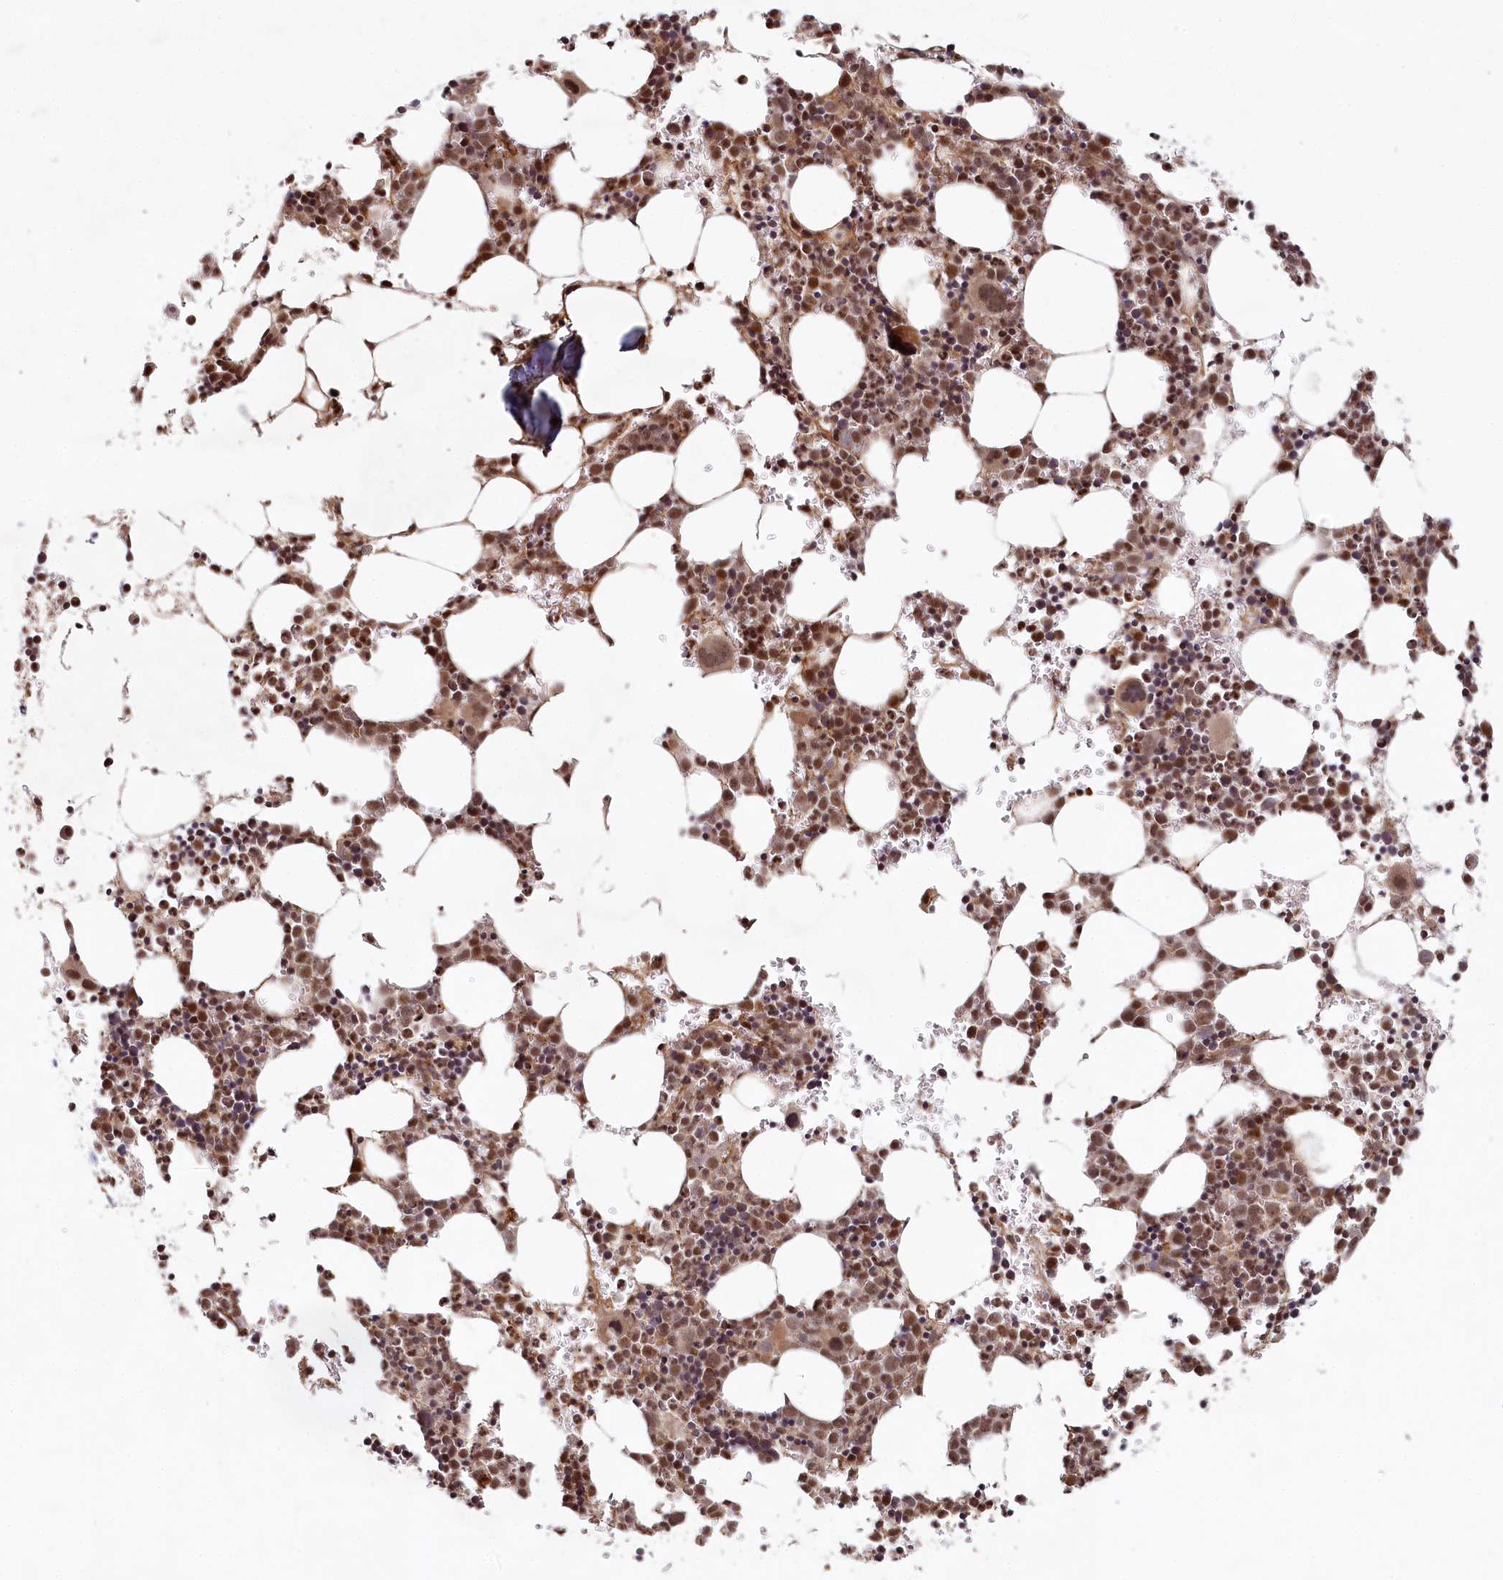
{"staining": {"intensity": "moderate", "quantity": ">75%", "location": "cytoplasmic/membranous,nuclear"}, "tissue": "bone marrow", "cell_type": "Hematopoietic cells", "image_type": "normal", "snomed": [{"axis": "morphology", "description": "Normal tissue, NOS"}, {"axis": "topography", "description": "Bone marrow"}], "caption": "A high-resolution image shows immunohistochemistry staining of normal bone marrow, which demonstrates moderate cytoplasmic/membranous,nuclear positivity in about >75% of hematopoietic cells.", "gene": "WAPL", "patient": {"sex": "female", "age": 89}}